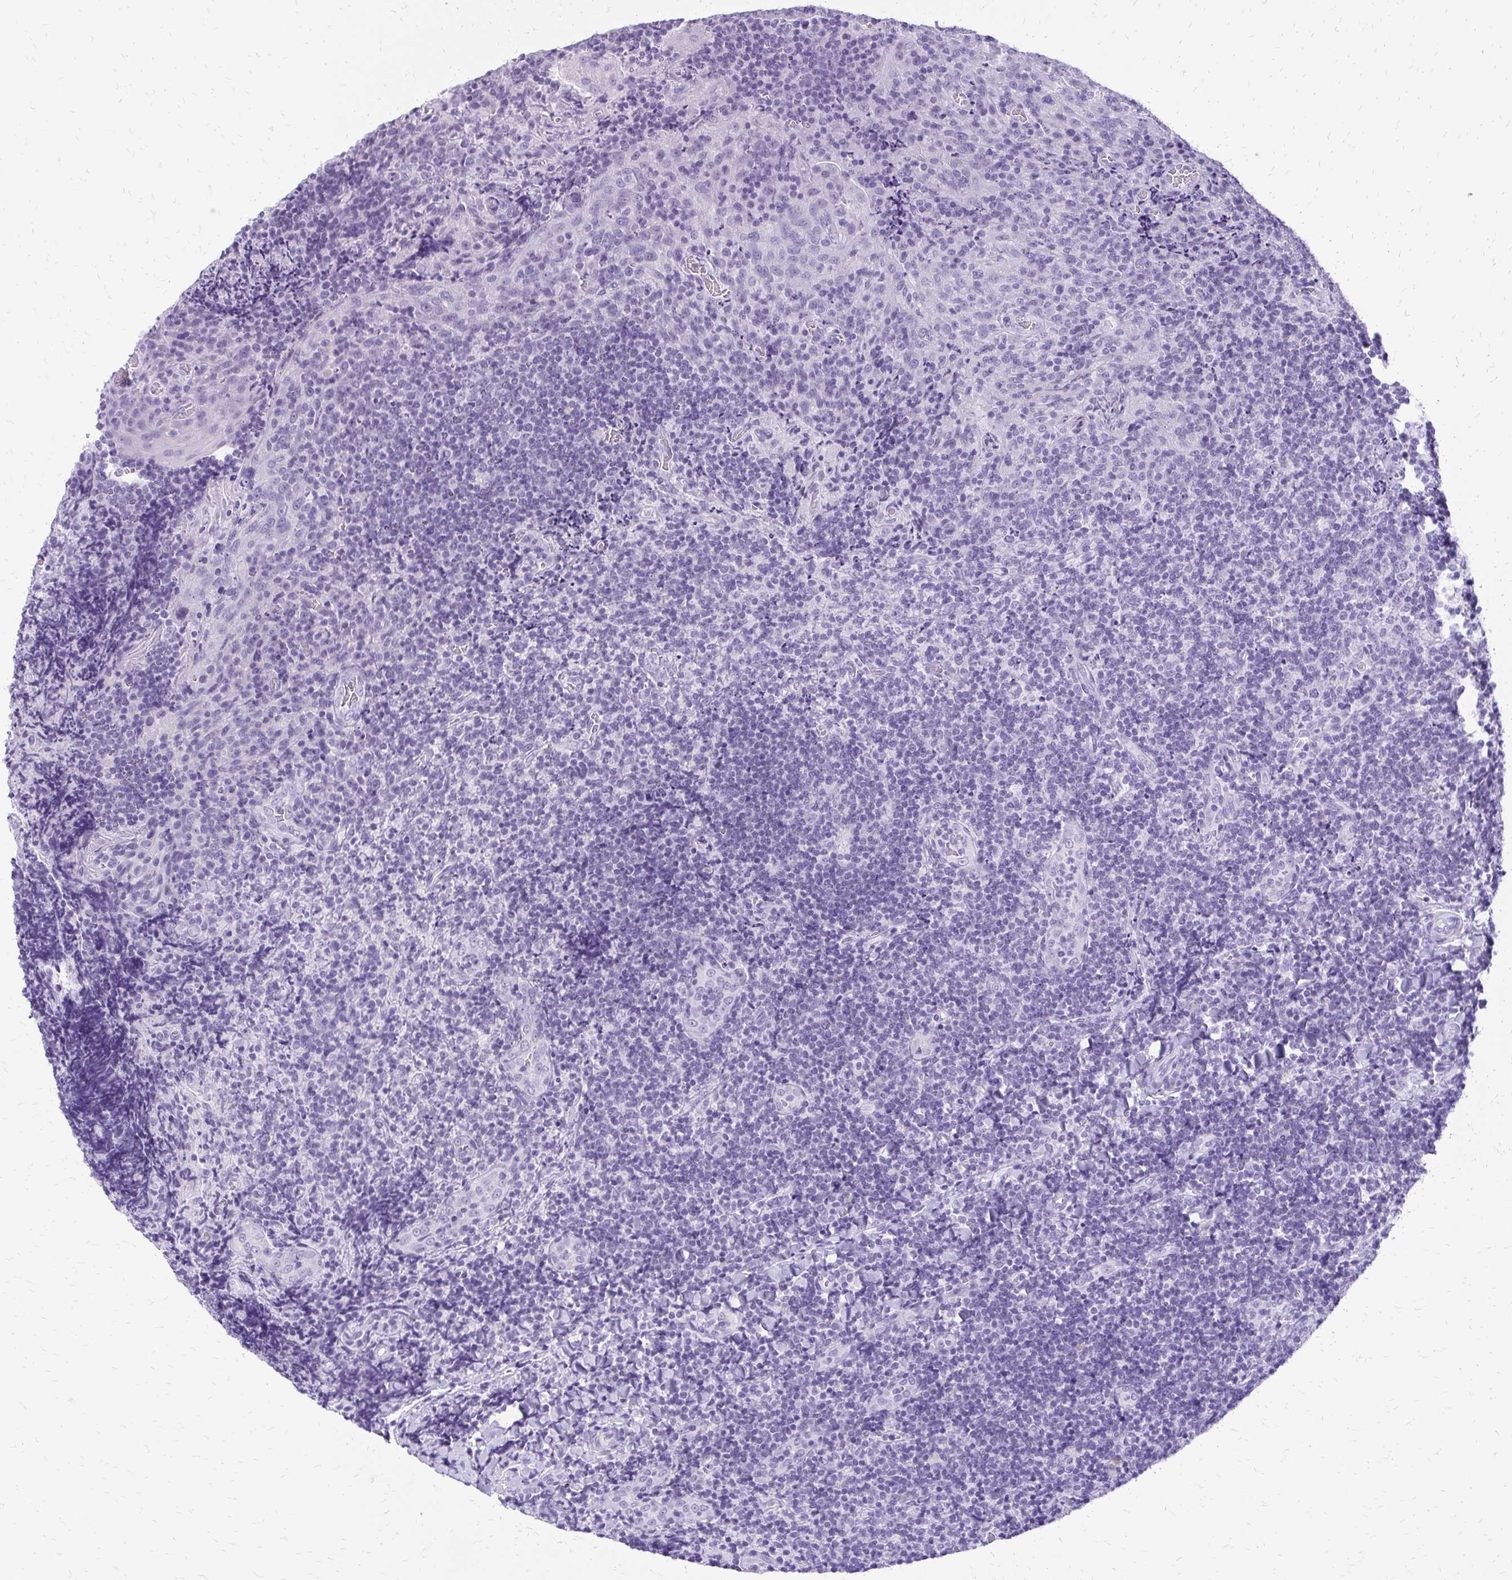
{"staining": {"intensity": "negative", "quantity": "none", "location": "none"}, "tissue": "tonsil", "cell_type": "Germinal center cells", "image_type": "normal", "snomed": [{"axis": "morphology", "description": "Normal tissue, NOS"}, {"axis": "topography", "description": "Tonsil"}], "caption": "Micrograph shows no protein expression in germinal center cells of normal tonsil. (DAB (3,3'-diaminobenzidine) immunohistochemistry visualized using brightfield microscopy, high magnification).", "gene": "SLC32A1", "patient": {"sex": "male", "age": 17}}